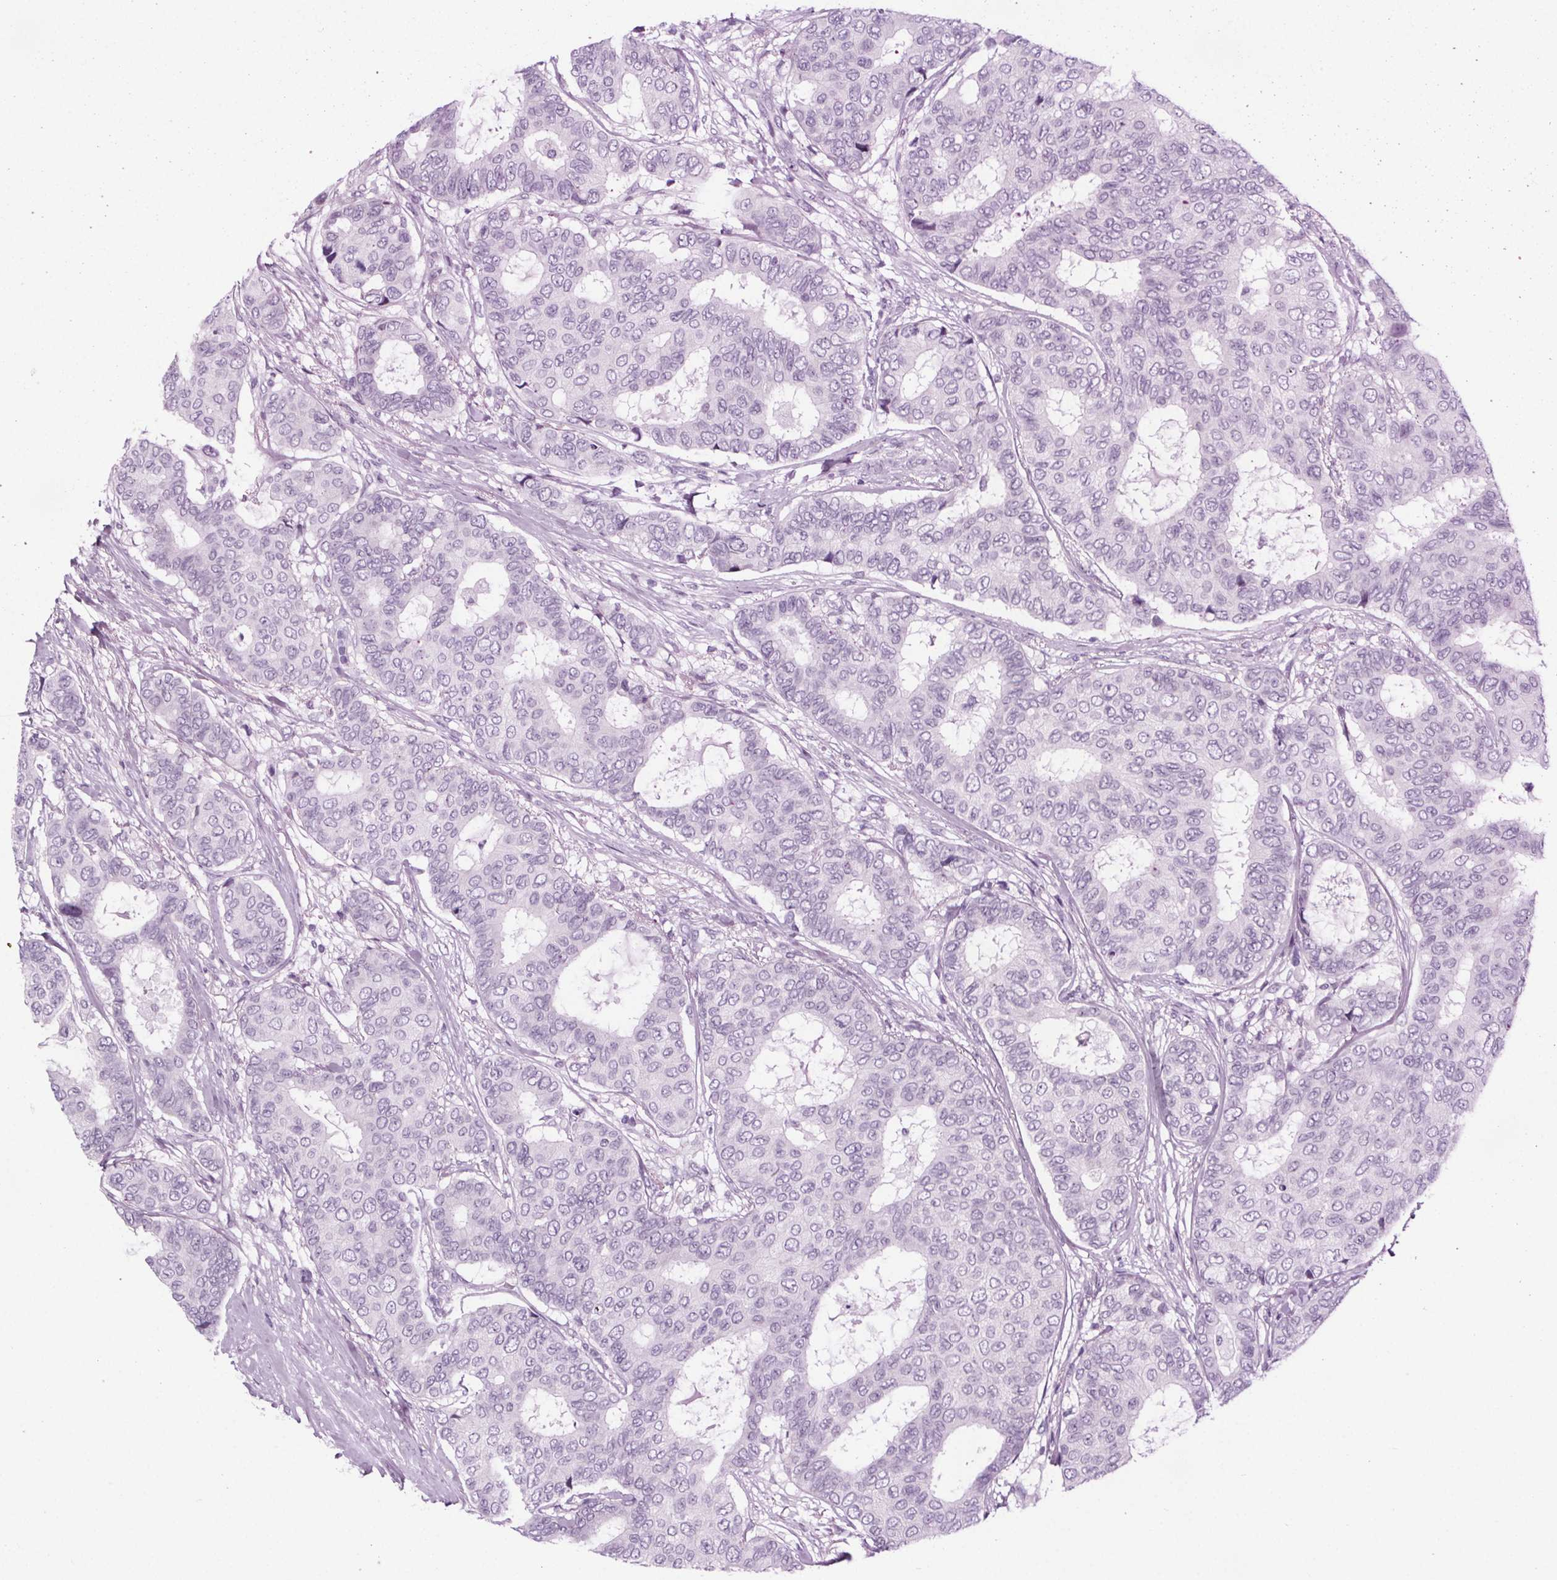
{"staining": {"intensity": "negative", "quantity": "none", "location": "none"}, "tissue": "breast cancer", "cell_type": "Tumor cells", "image_type": "cancer", "snomed": [{"axis": "morphology", "description": "Duct carcinoma"}, {"axis": "topography", "description": "Breast"}], "caption": "IHC image of neoplastic tissue: human breast cancer stained with DAB demonstrates no significant protein staining in tumor cells. (Brightfield microscopy of DAB IHC at high magnification).", "gene": "CUBN", "patient": {"sex": "female", "age": 75}}